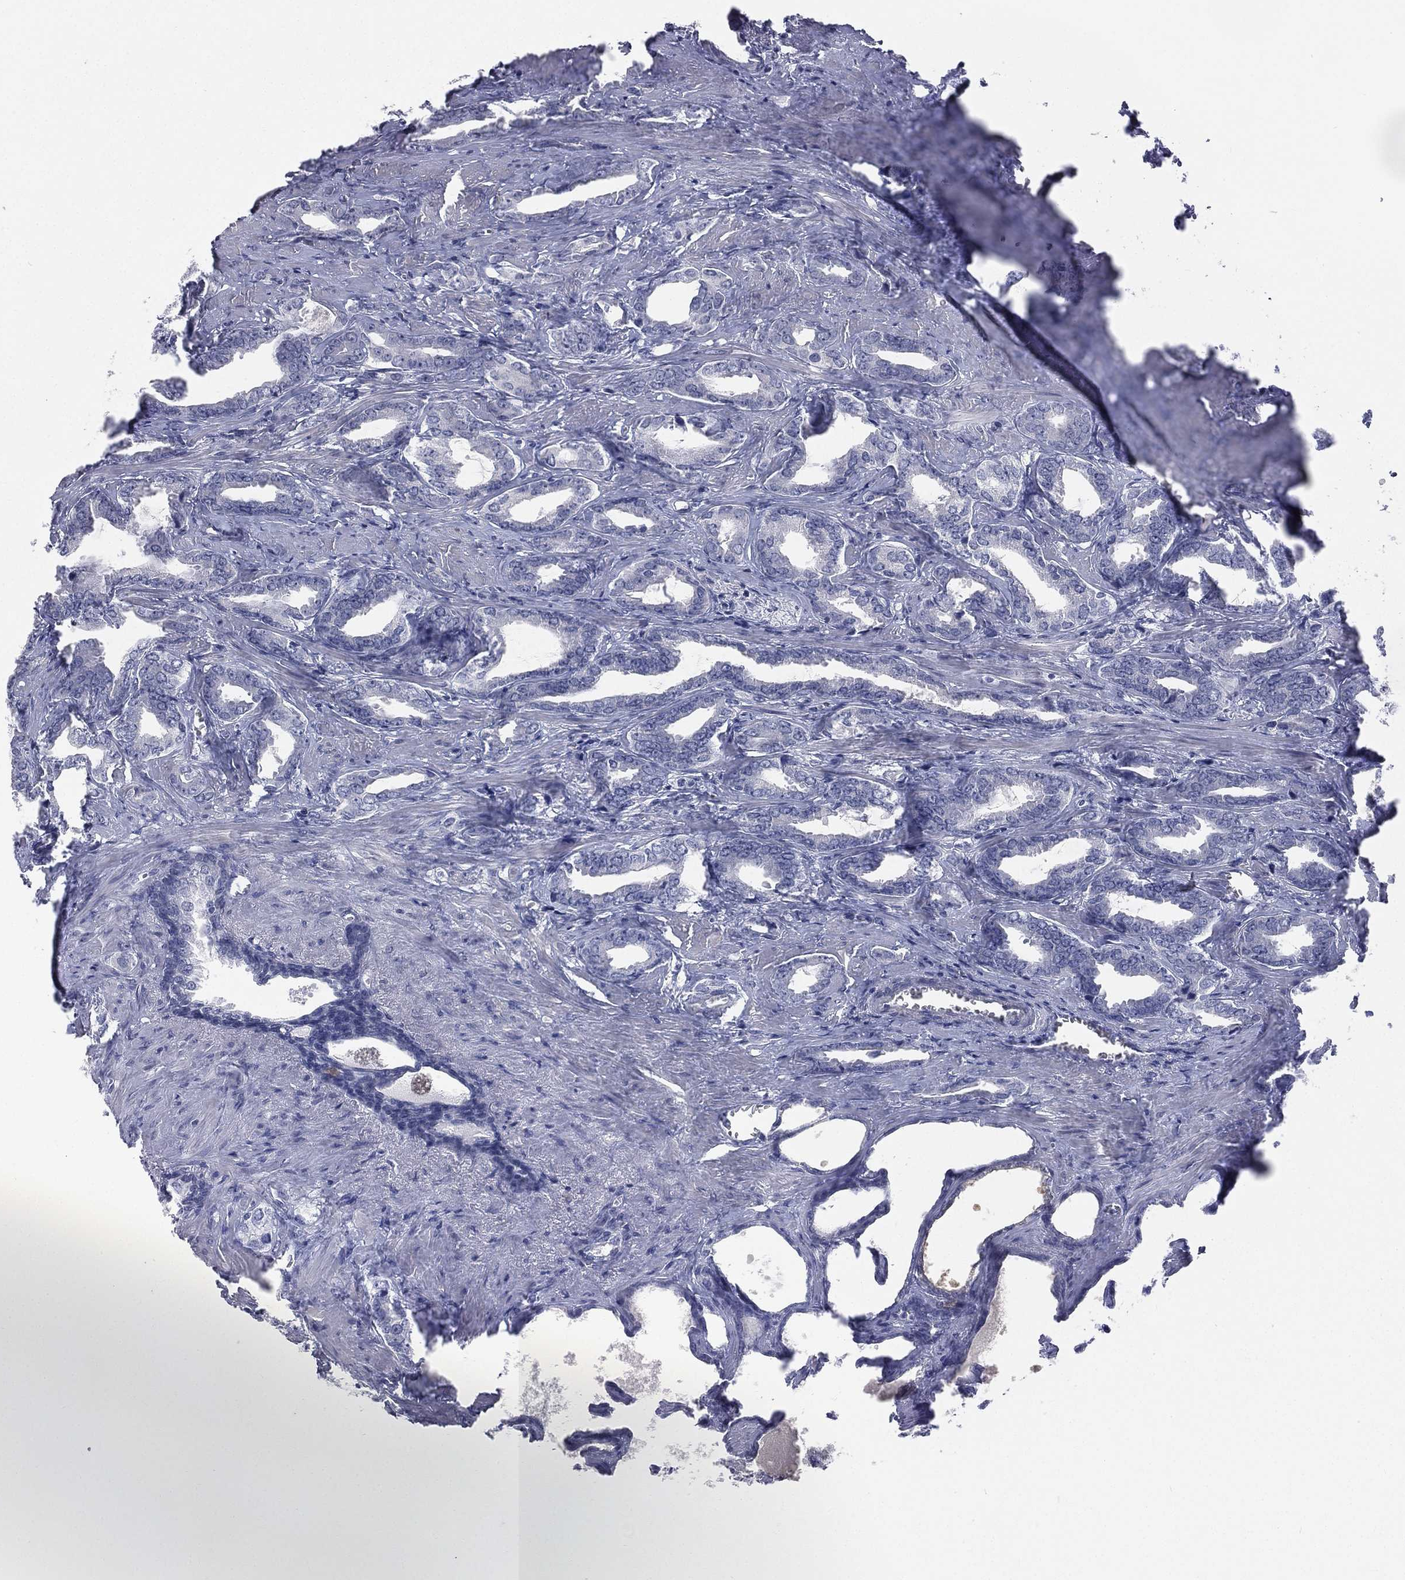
{"staining": {"intensity": "negative", "quantity": "none", "location": "none"}, "tissue": "prostate cancer", "cell_type": "Tumor cells", "image_type": "cancer", "snomed": [{"axis": "morphology", "description": "Adenocarcinoma, NOS"}, {"axis": "topography", "description": "Prostate"}], "caption": "Tumor cells are negative for brown protein staining in prostate adenocarcinoma.", "gene": "DMKN", "patient": {"sex": "male", "age": 66}}